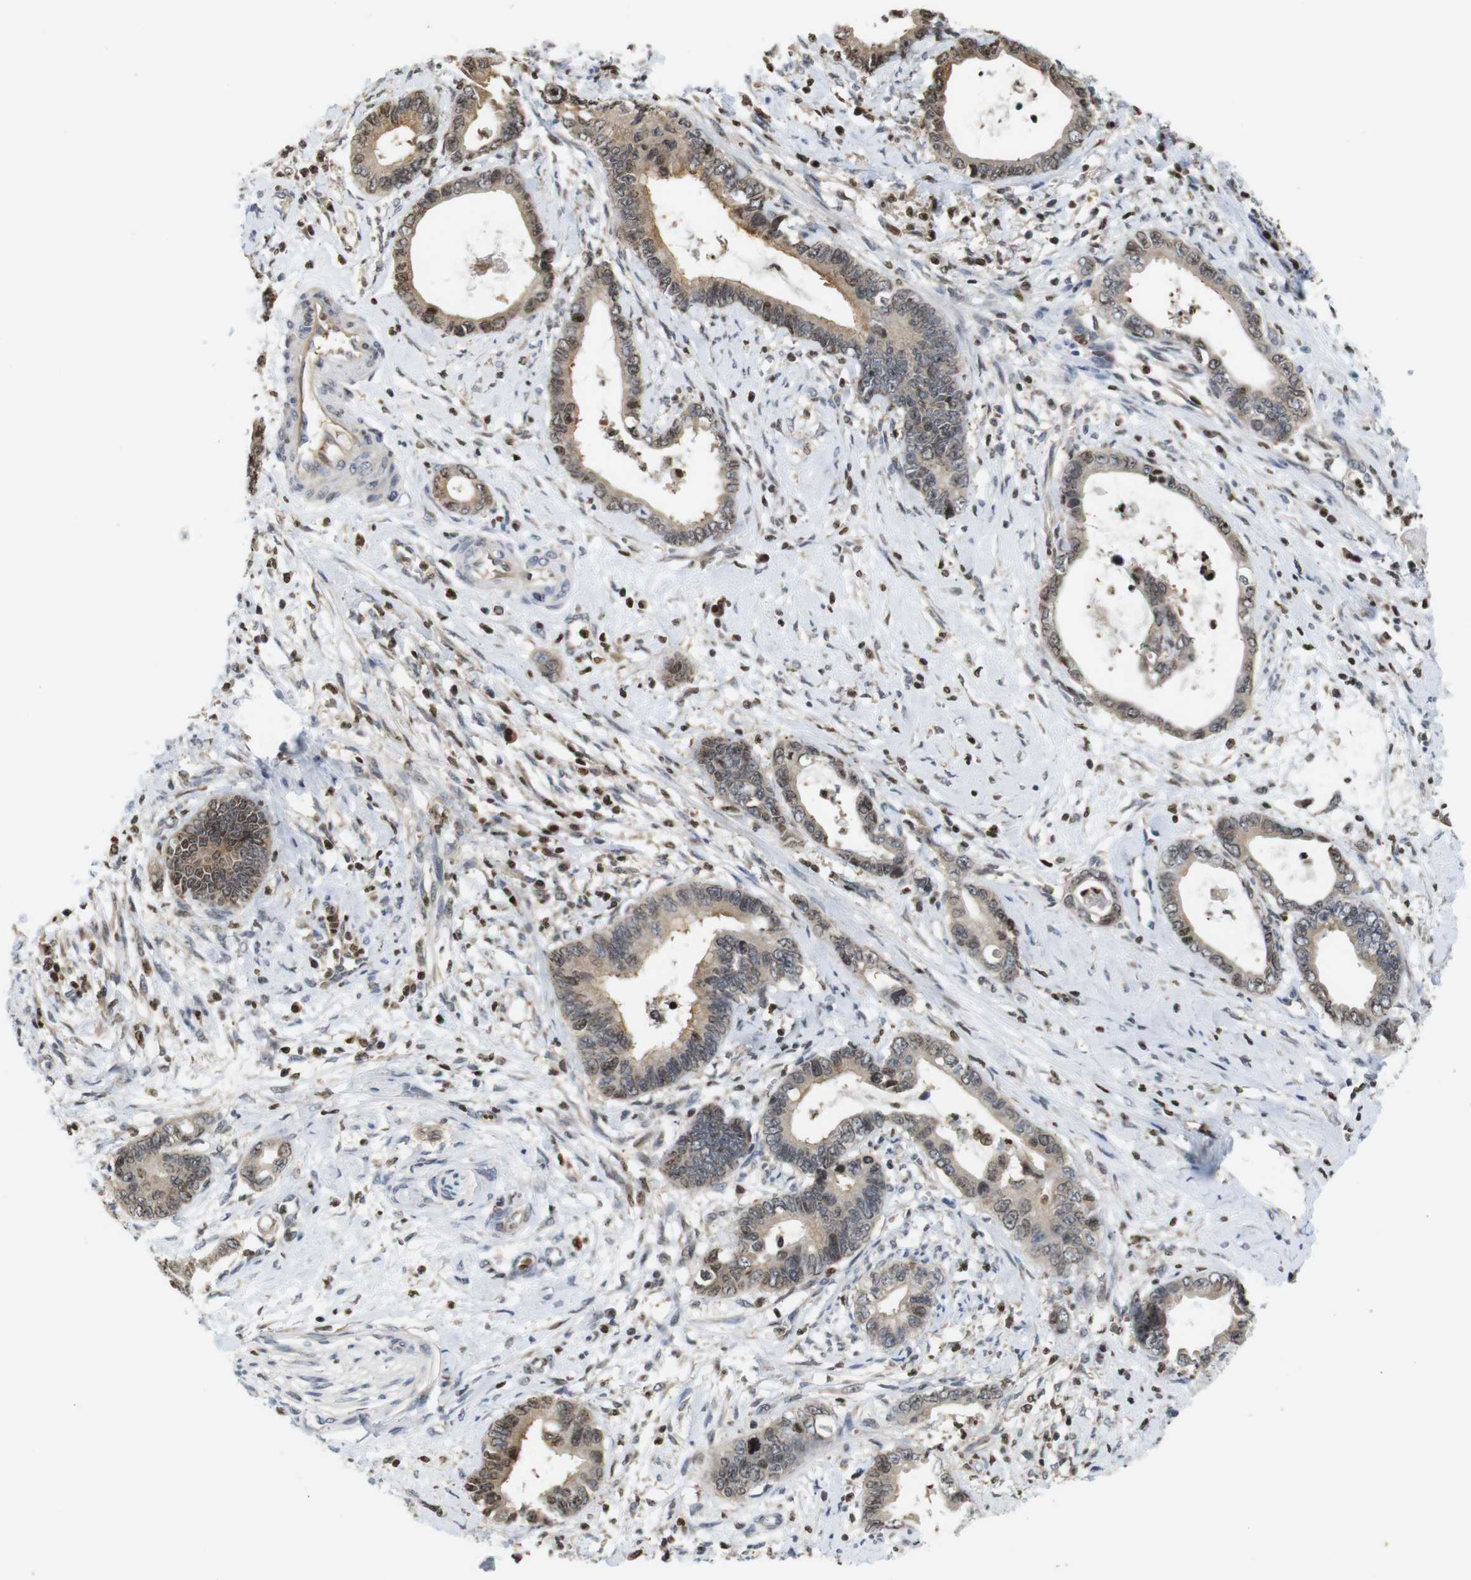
{"staining": {"intensity": "weak", "quantity": "25%-75%", "location": "cytoplasmic/membranous,nuclear"}, "tissue": "cervical cancer", "cell_type": "Tumor cells", "image_type": "cancer", "snomed": [{"axis": "morphology", "description": "Adenocarcinoma, NOS"}, {"axis": "topography", "description": "Cervix"}], "caption": "This histopathology image shows immunohistochemistry staining of cervical adenocarcinoma, with low weak cytoplasmic/membranous and nuclear expression in approximately 25%-75% of tumor cells.", "gene": "MBD1", "patient": {"sex": "female", "age": 44}}